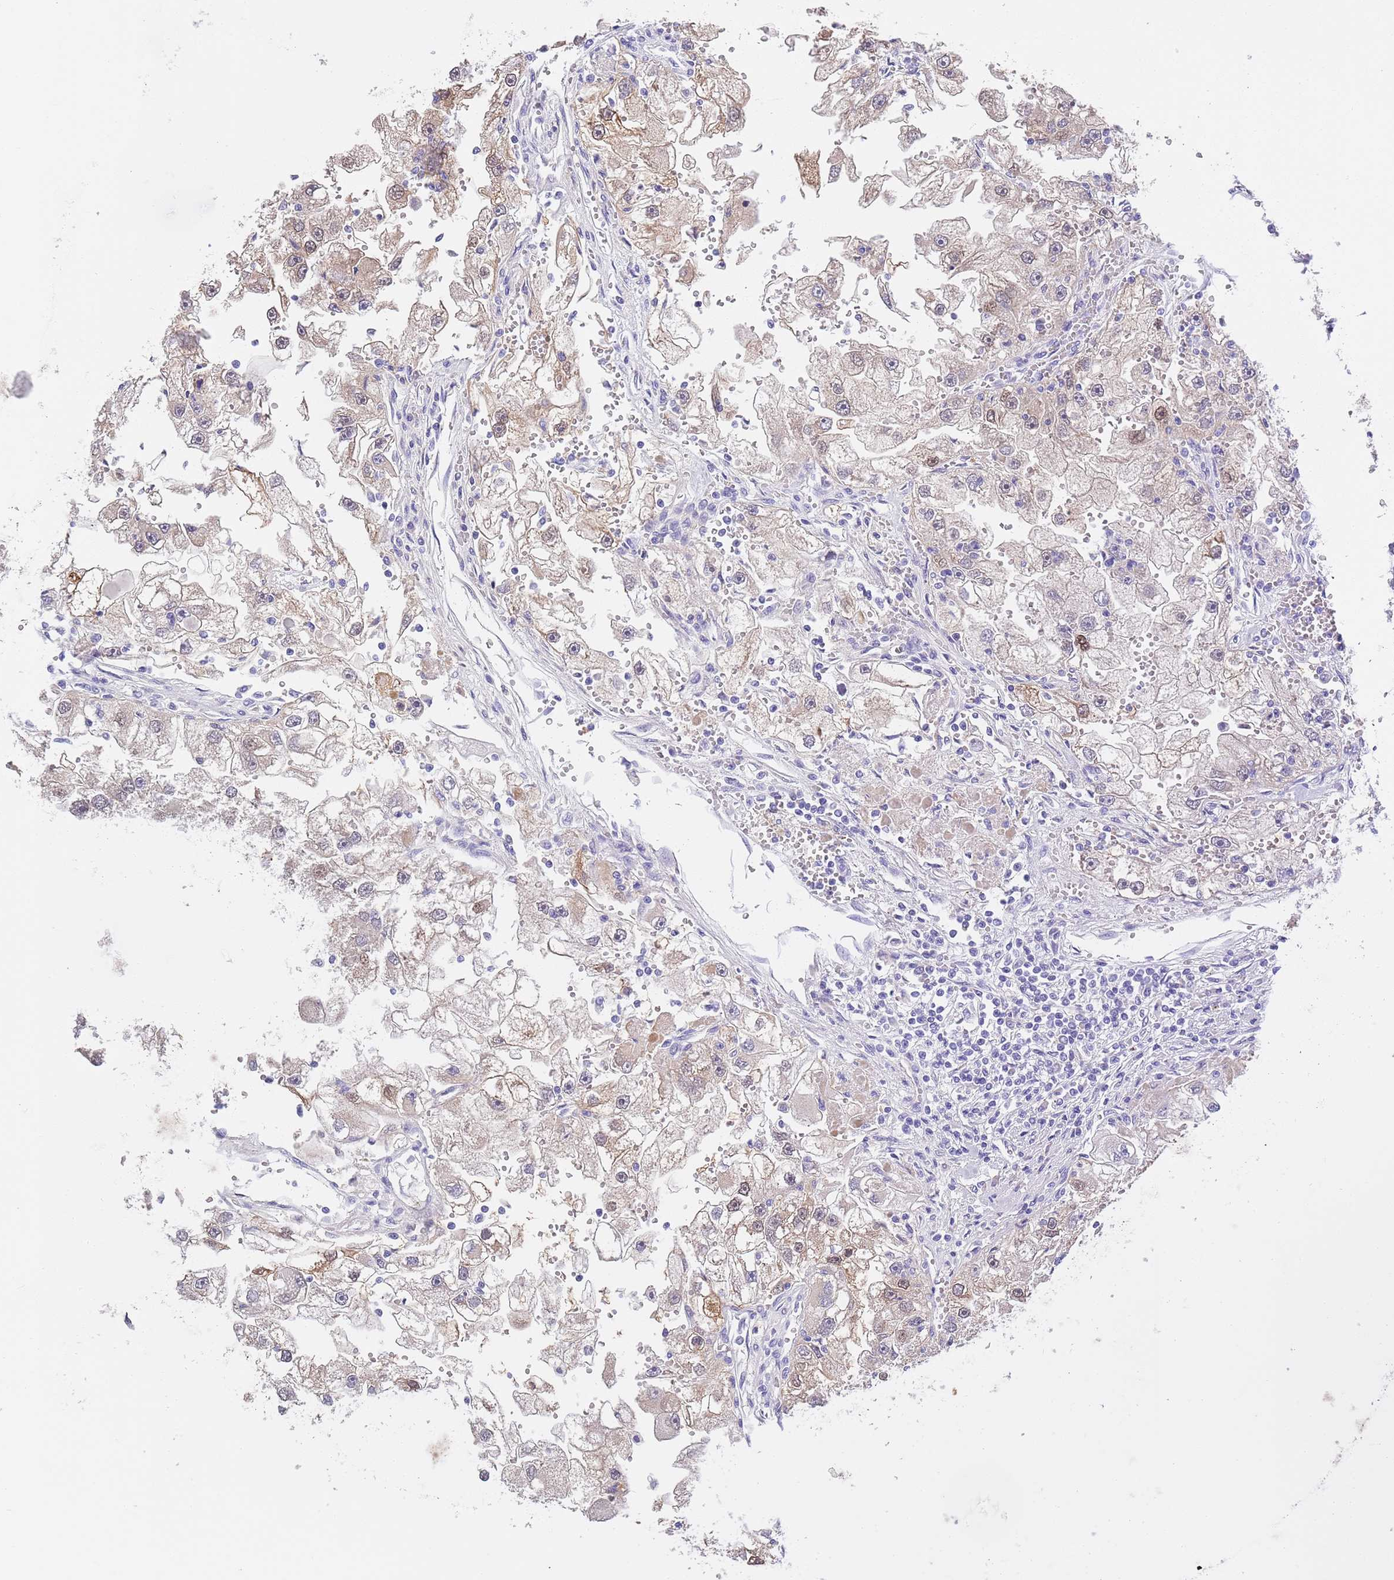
{"staining": {"intensity": "negative", "quantity": "none", "location": "none"}, "tissue": "renal cancer", "cell_type": "Tumor cells", "image_type": "cancer", "snomed": [{"axis": "morphology", "description": "Adenocarcinoma, NOS"}, {"axis": "topography", "description": "Kidney"}], "caption": "This photomicrograph is of renal adenocarcinoma stained with IHC to label a protein in brown with the nuclei are counter-stained blue. There is no positivity in tumor cells.", "gene": "BRMS1L", "patient": {"sex": "male", "age": 63}}